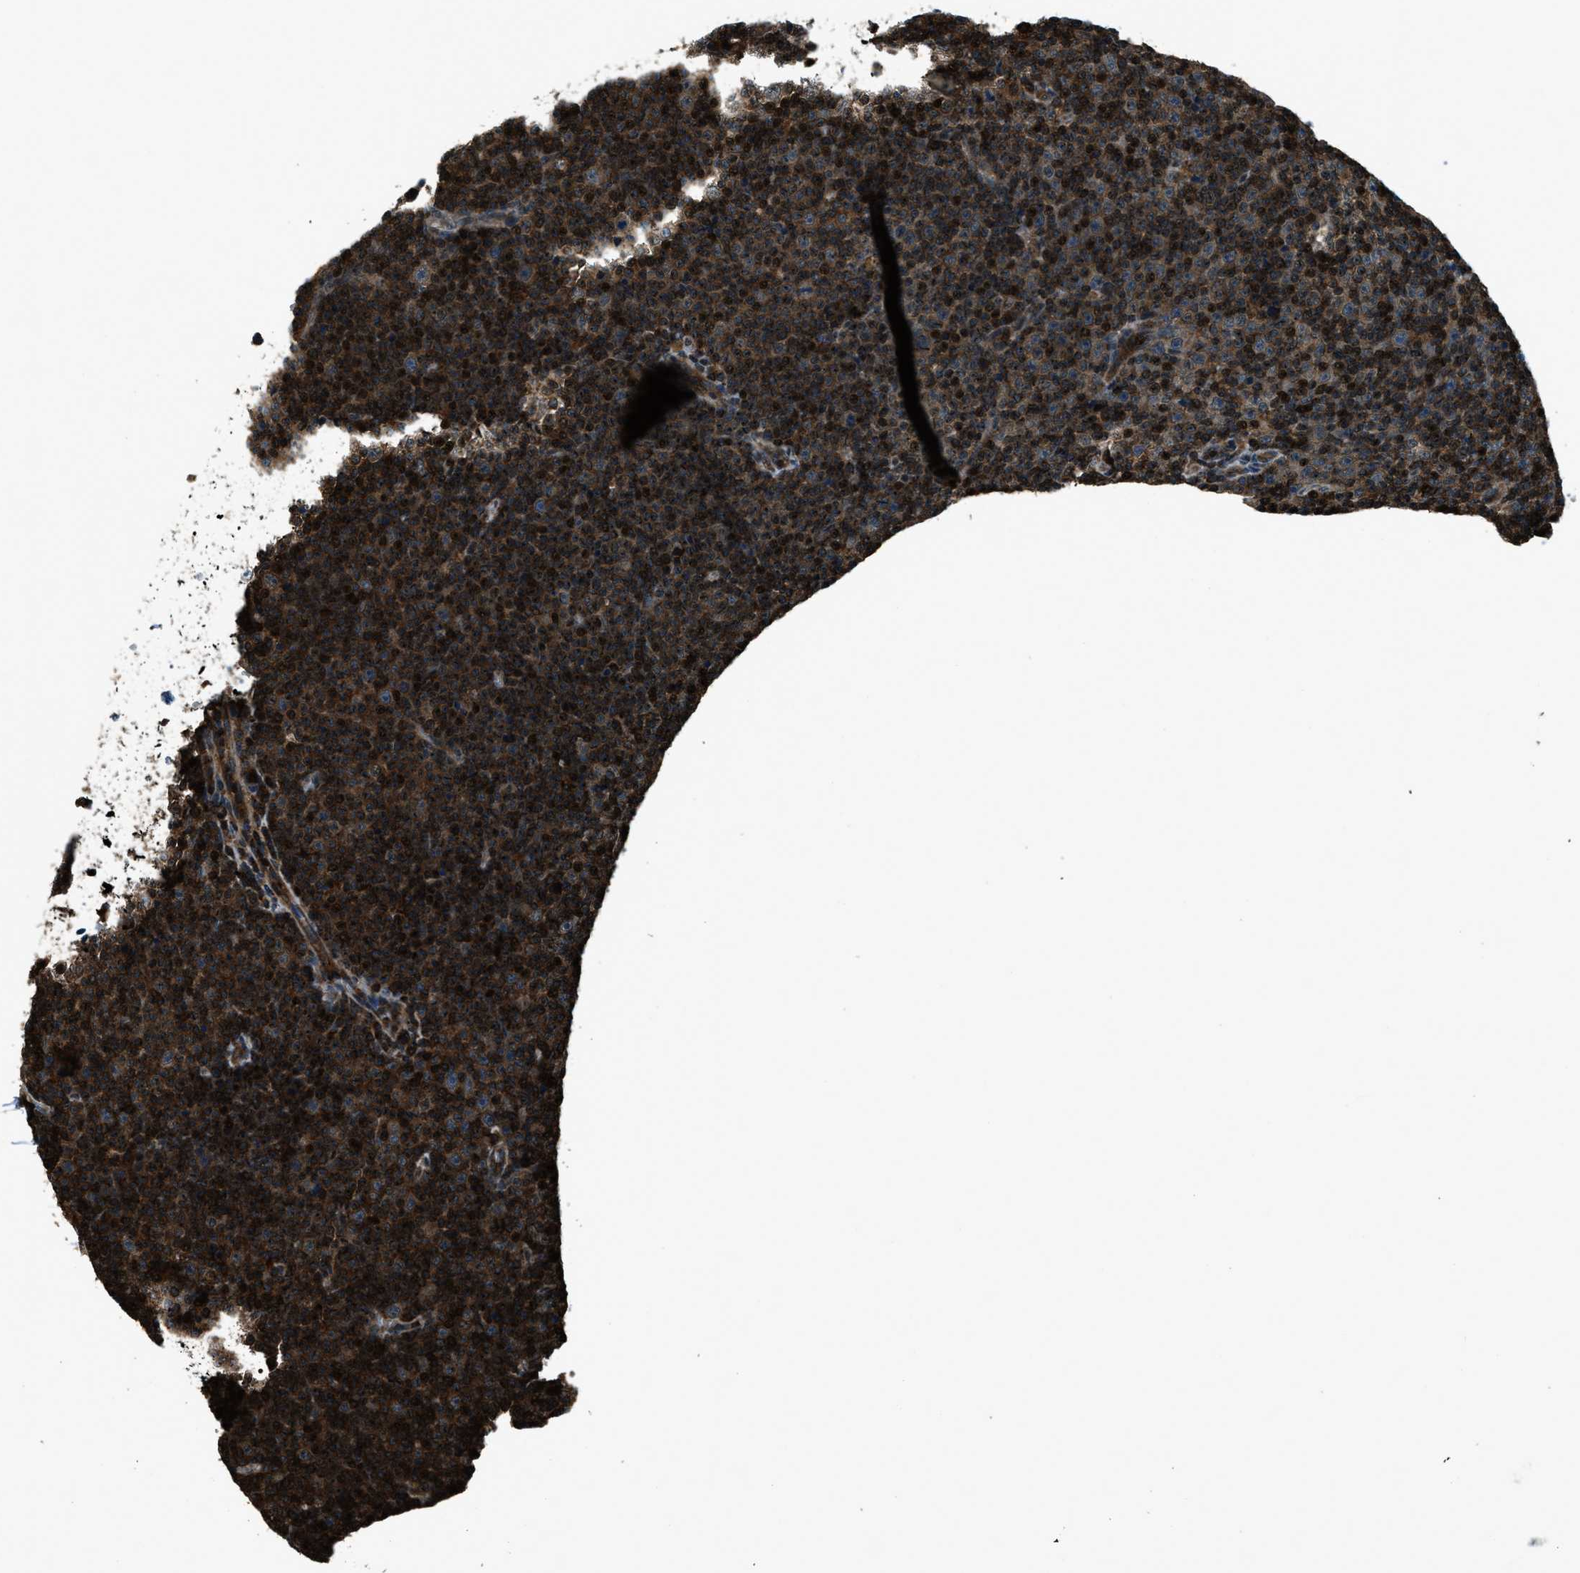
{"staining": {"intensity": "strong", "quantity": ">75%", "location": "cytoplasmic/membranous,nuclear"}, "tissue": "lymphoma", "cell_type": "Tumor cells", "image_type": "cancer", "snomed": [{"axis": "morphology", "description": "Malignant lymphoma, non-Hodgkin's type, Low grade"}, {"axis": "topography", "description": "Lymph node"}], "caption": "Human lymphoma stained with a brown dye demonstrates strong cytoplasmic/membranous and nuclear positive staining in about >75% of tumor cells.", "gene": "SNX30", "patient": {"sex": "female", "age": 67}}